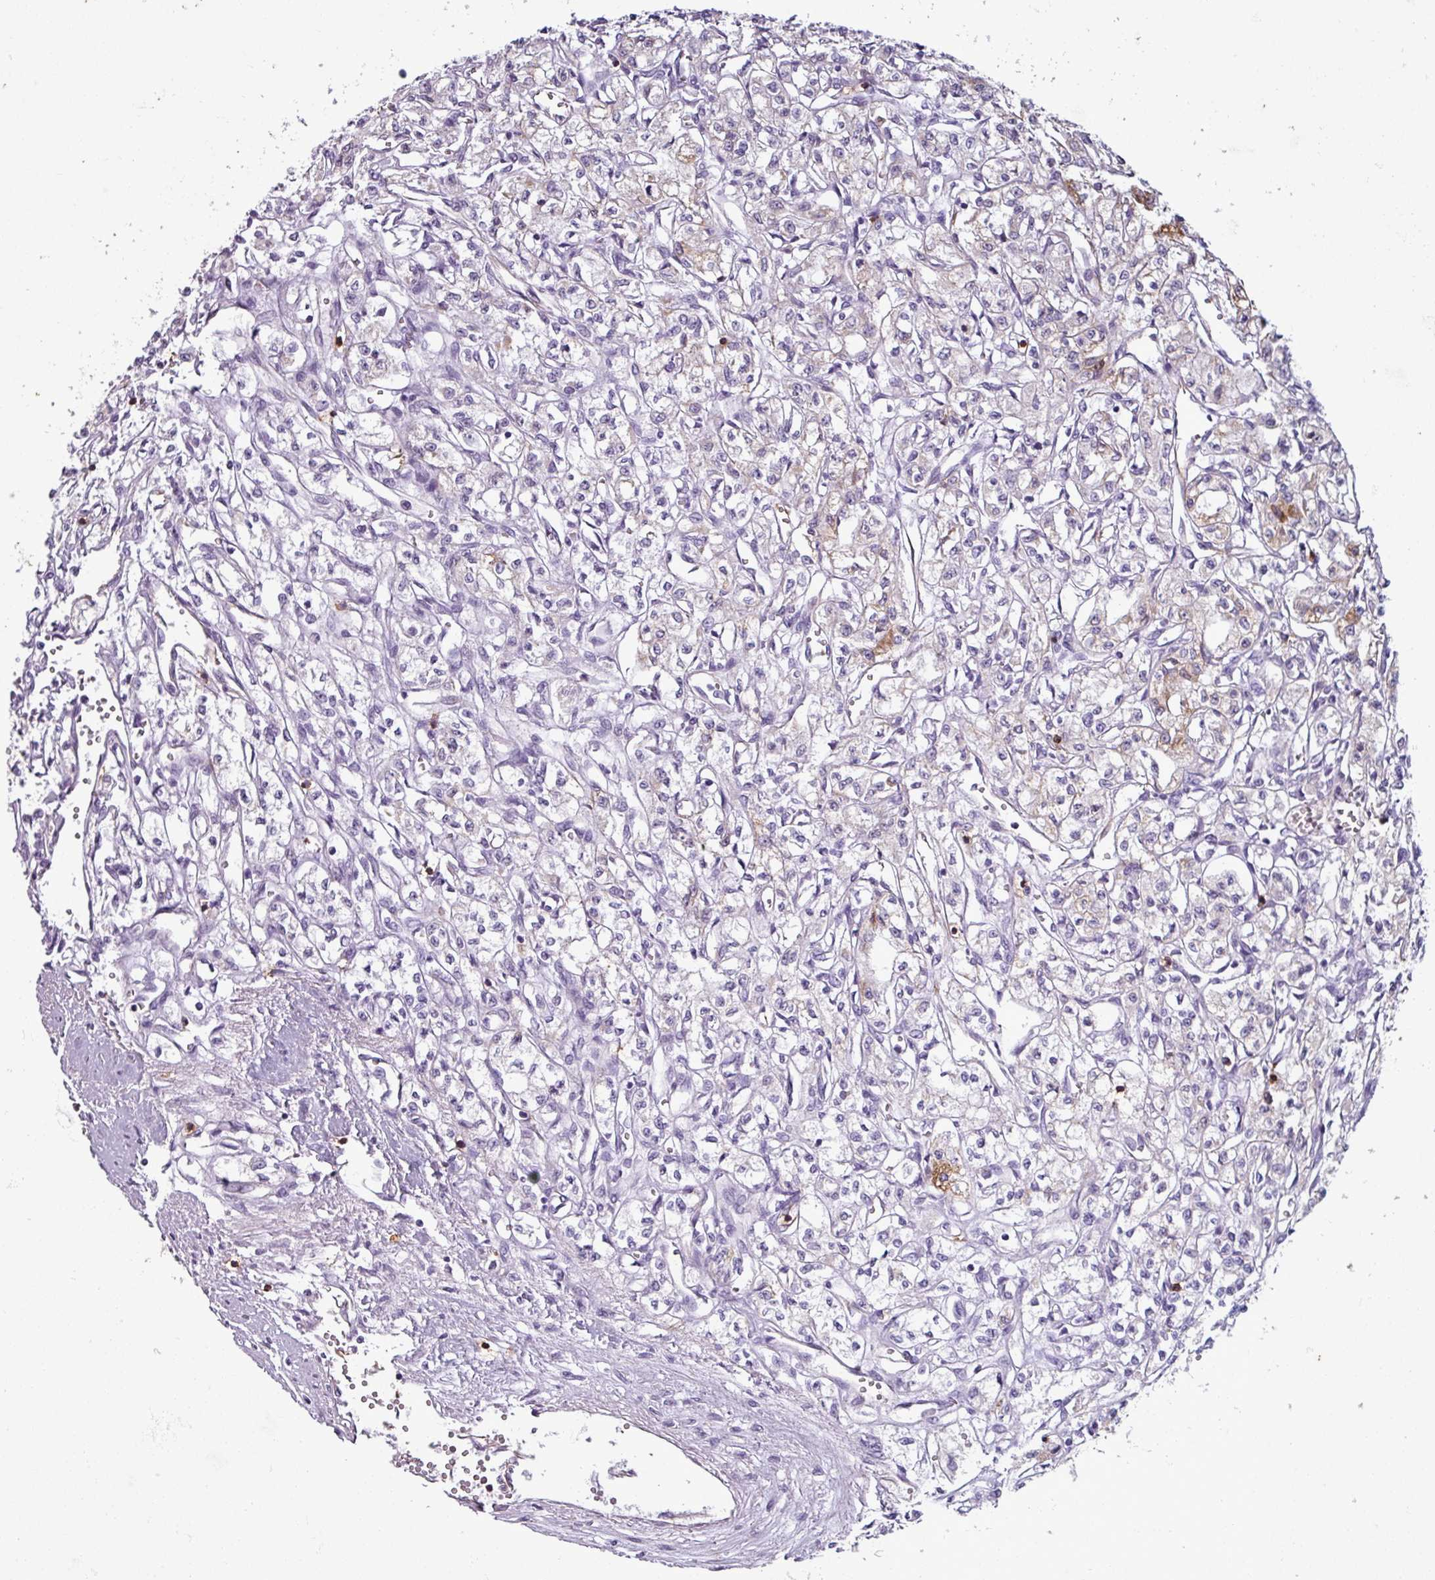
{"staining": {"intensity": "weak", "quantity": "<25%", "location": "cytoplasmic/membranous"}, "tissue": "renal cancer", "cell_type": "Tumor cells", "image_type": "cancer", "snomed": [{"axis": "morphology", "description": "Adenocarcinoma, NOS"}, {"axis": "topography", "description": "Kidney"}], "caption": "A high-resolution histopathology image shows immunohistochemistry (IHC) staining of renal adenocarcinoma, which exhibits no significant staining in tumor cells.", "gene": "CD8A", "patient": {"sex": "male", "age": 56}}